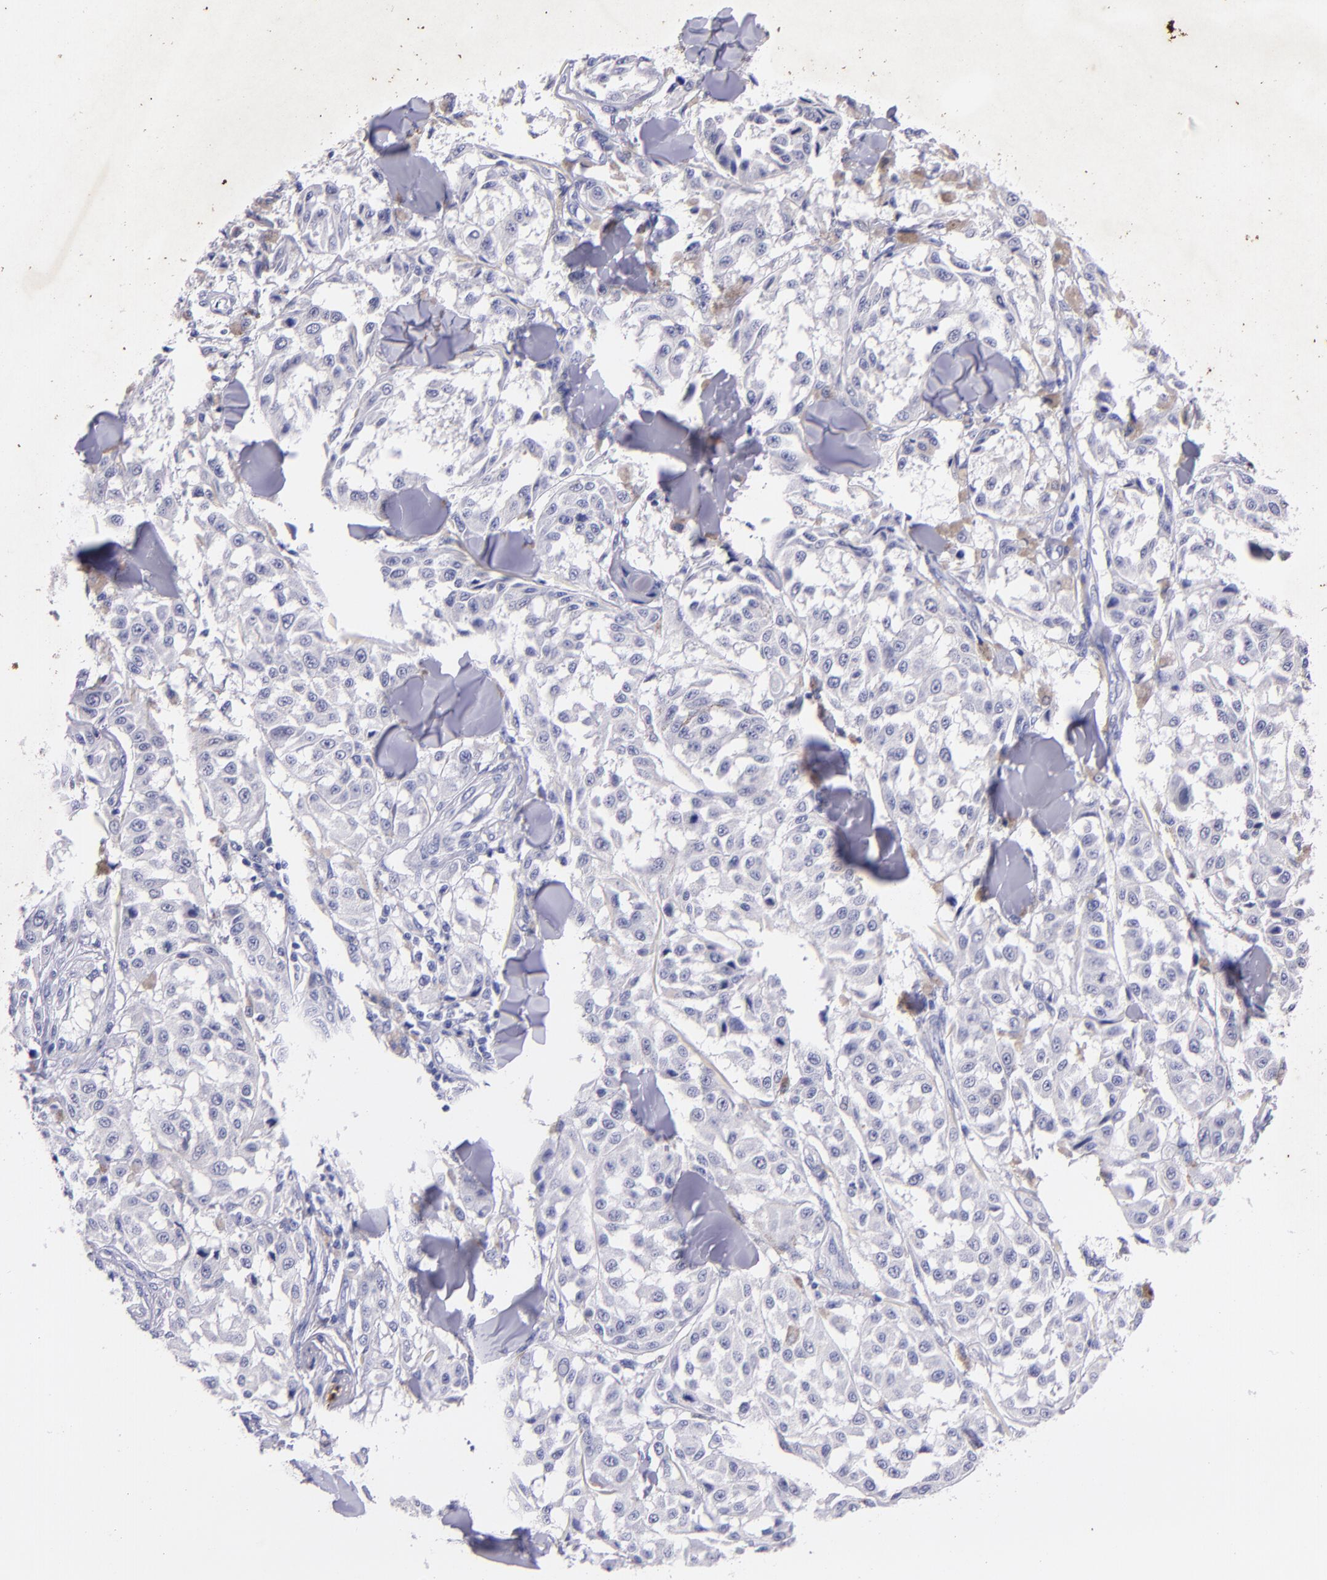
{"staining": {"intensity": "negative", "quantity": "none", "location": "none"}, "tissue": "melanoma", "cell_type": "Tumor cells", "image_type": "cancer", "snomed": [{"axis": "morphology", "description": "Malignant melanoma, NOS"}, {"axis": "topography", "description": "Skin"}], "caption": "The photomicrograph displays no significant expression in tumor cells of malignant melanoma.", "gene": "UCHL1", "patient": {"sex": "female", "age": 64}}